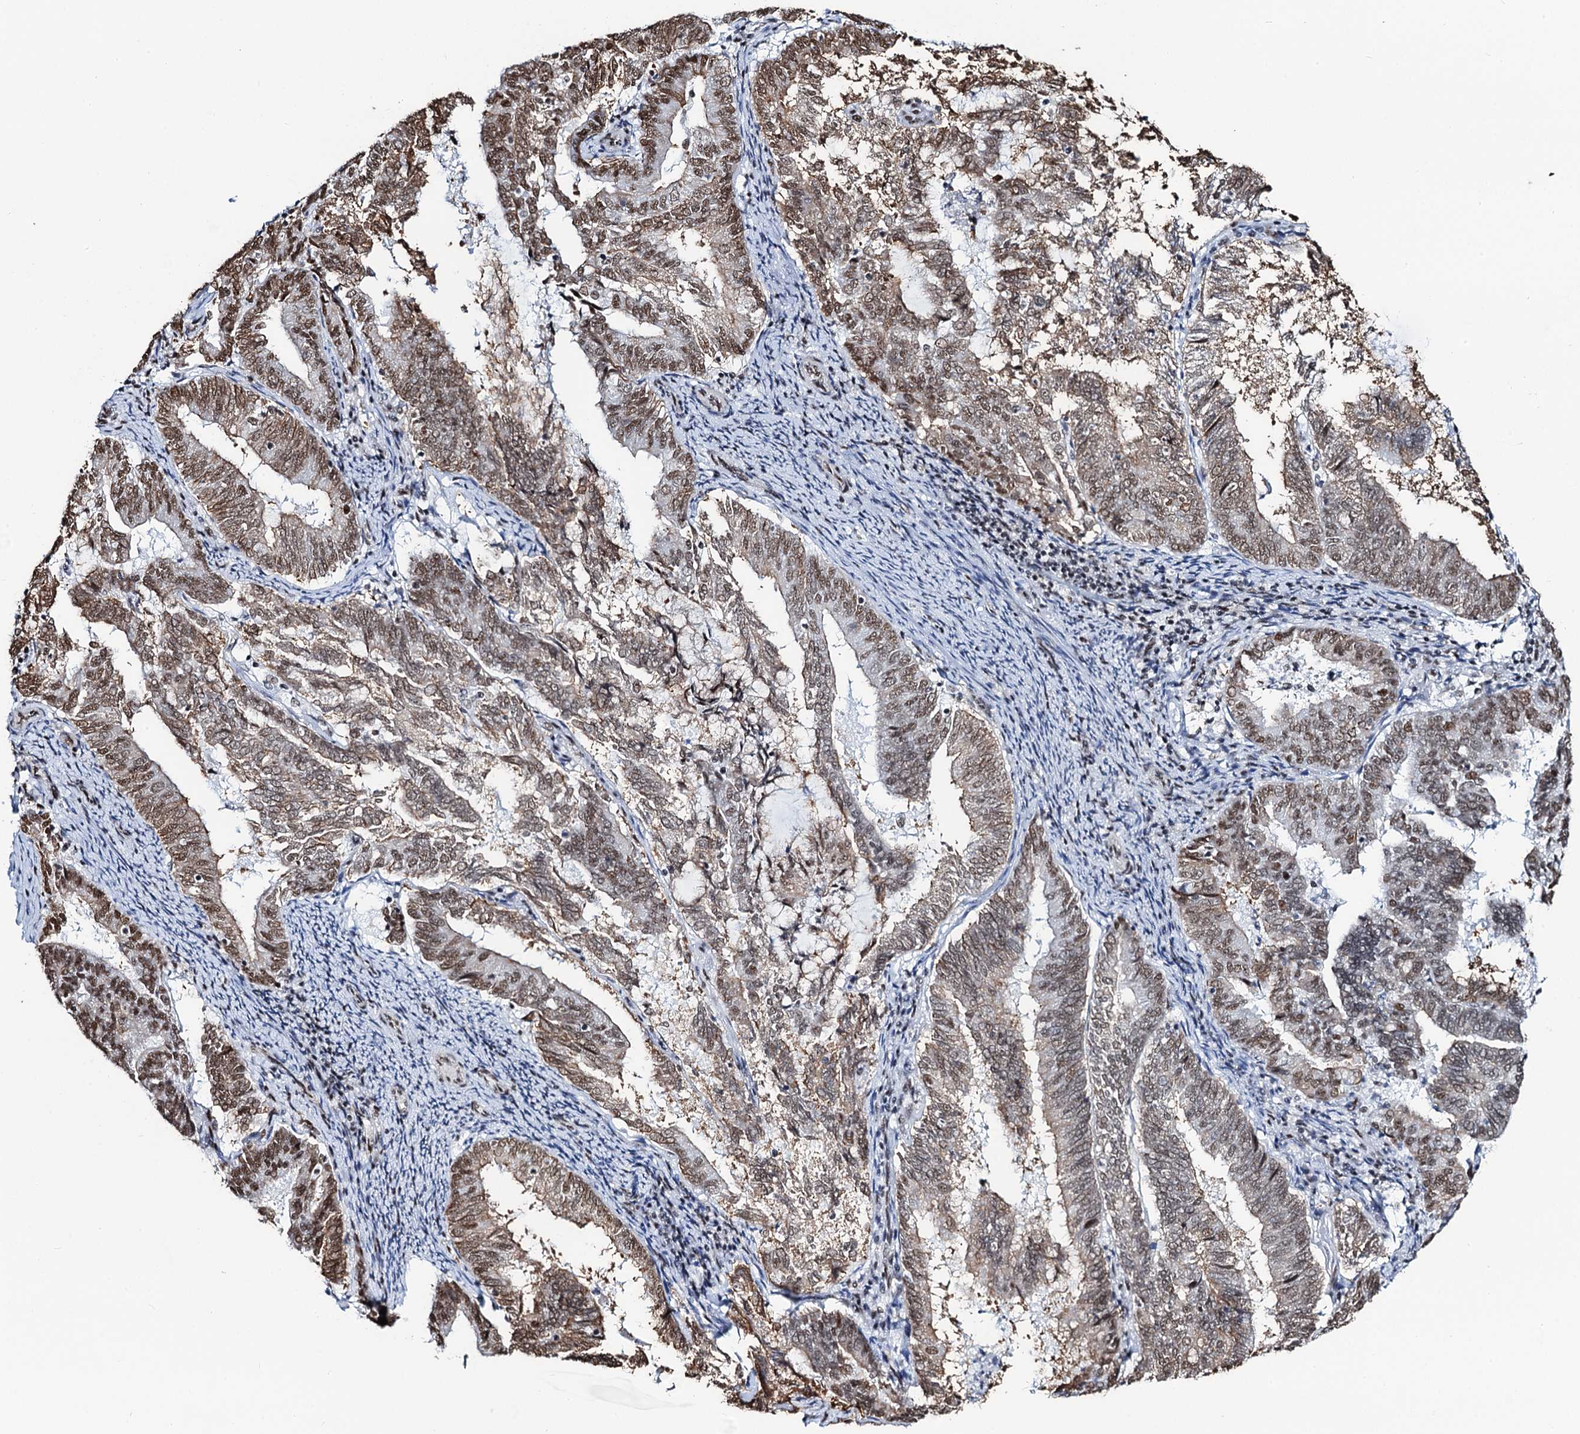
{"staining": {"intensity": "moderate", "quantity": ">75%", "location": "nuclear"}, "tissue": "endometrial cancer", "cell_type": "Tumor cells", "image_type": "cancer", "snomed": [{"axis": "morphology", "description": "Adenocarcinoma, NOS"}, {"axis": "topography", "description": "Endometrium"}], "caption": "Moderate nuclear positivity is seen in about >75% of tumor cells in adenocarcinoma (endometrial). The staining was performed using DAB (3,3'-diaminobenzidine), with brown indicating positive protein expression. Nuclei are stained blue with hematoxylin.", "gene": "ZNF609", "patient": {"sex": "female", "age": 80}}